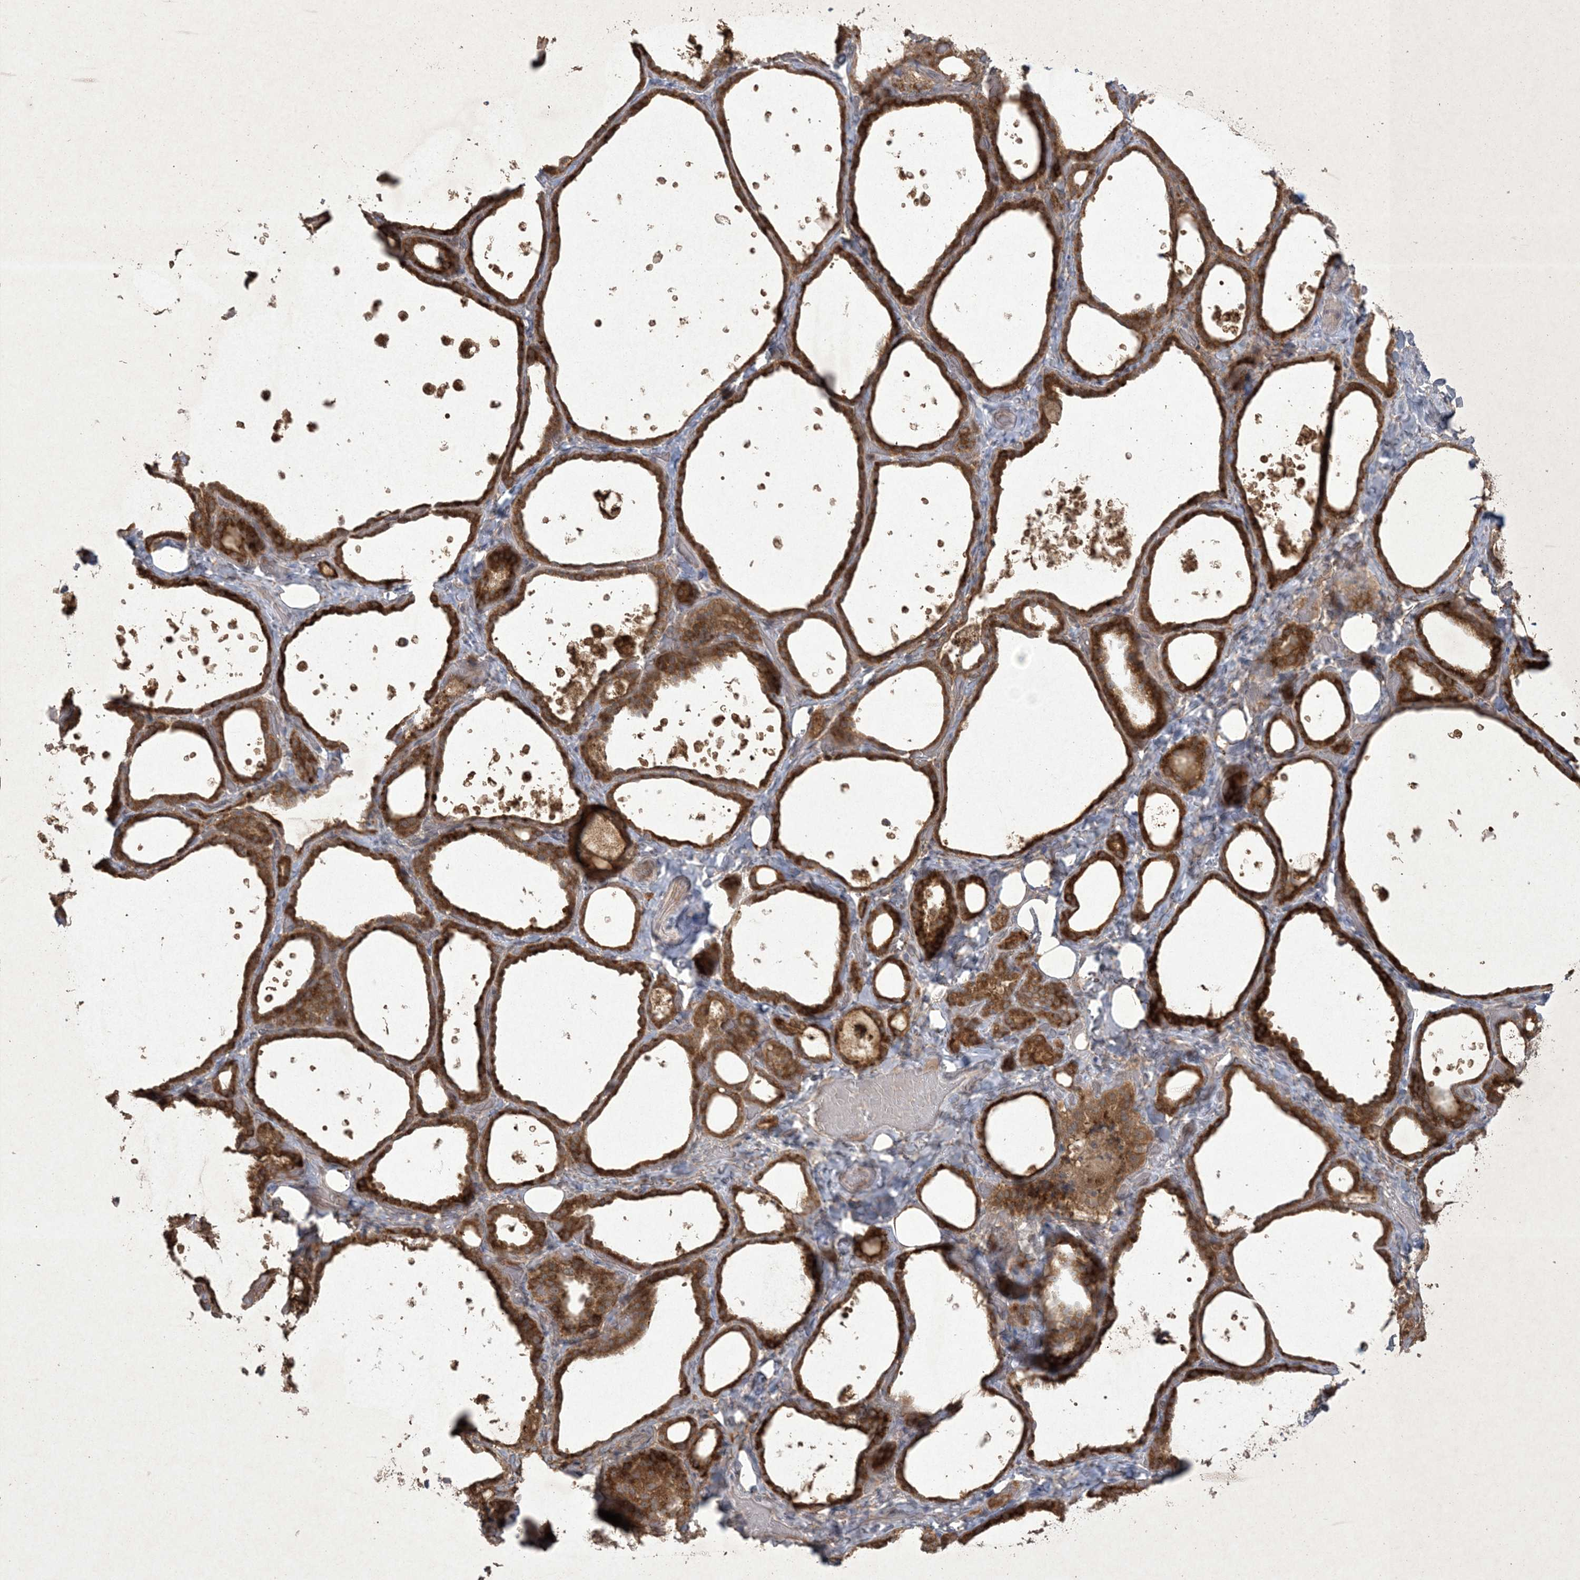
{"staining": {"intensity": "strong", "quantity": ">75%", "location": "cytoplasmic/membranous"}, "tissue": "thyroid gland", "cell_type": "Glandular cells", "image_type": "normal", "snomed": [{"axis": "morphology", "description": "Normal tissue, NOS"}, {"axis": "topography", "description": "Thyroid gland"}], "caption": "A brown stain shows strong cytoplasmic/membranous staining of a protein in glandular cells of unremarkable thyroid gland.", "gene": "NRBP2", "patient": {"sex": "female", "age": 44}}